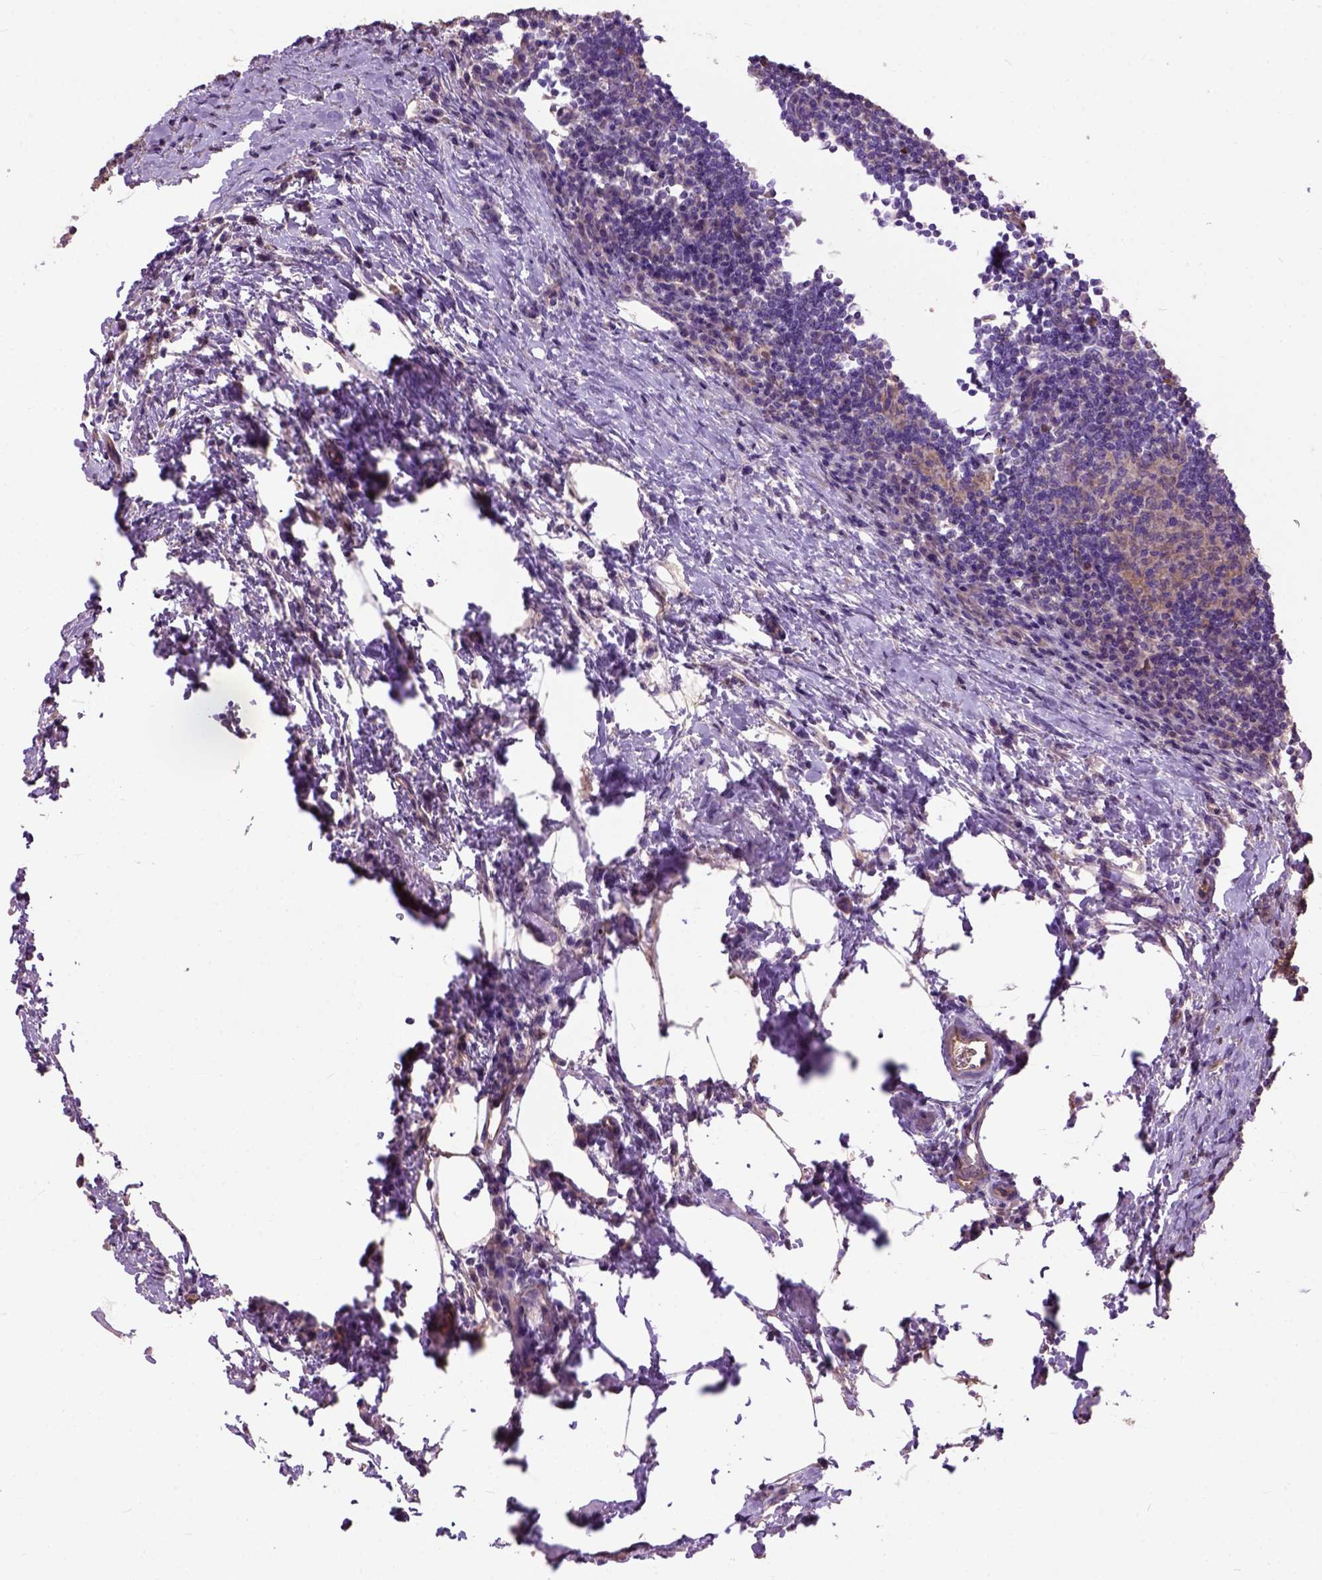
{"staining": {"intensity": "negative", "quantity": "none", "location": "none"}, "tissue": "lymph node", "cell_type": "Germinal center cells", "image_type": "normal", "snomed": [{"axis": "morphology", "description": "Normal tissue, NOS"}, {"axis": "topography", "description": "Lymph node"}], "caption": "Germinal center cells are negative for brown protein staining in unremarkable lymph node. (Brightfield microscopy of DAB (3,3'-diaminobenzidine) IHC at high magnification).", "gene": "SEMA4F", "patient": {"sex": "male", "age": 67}}